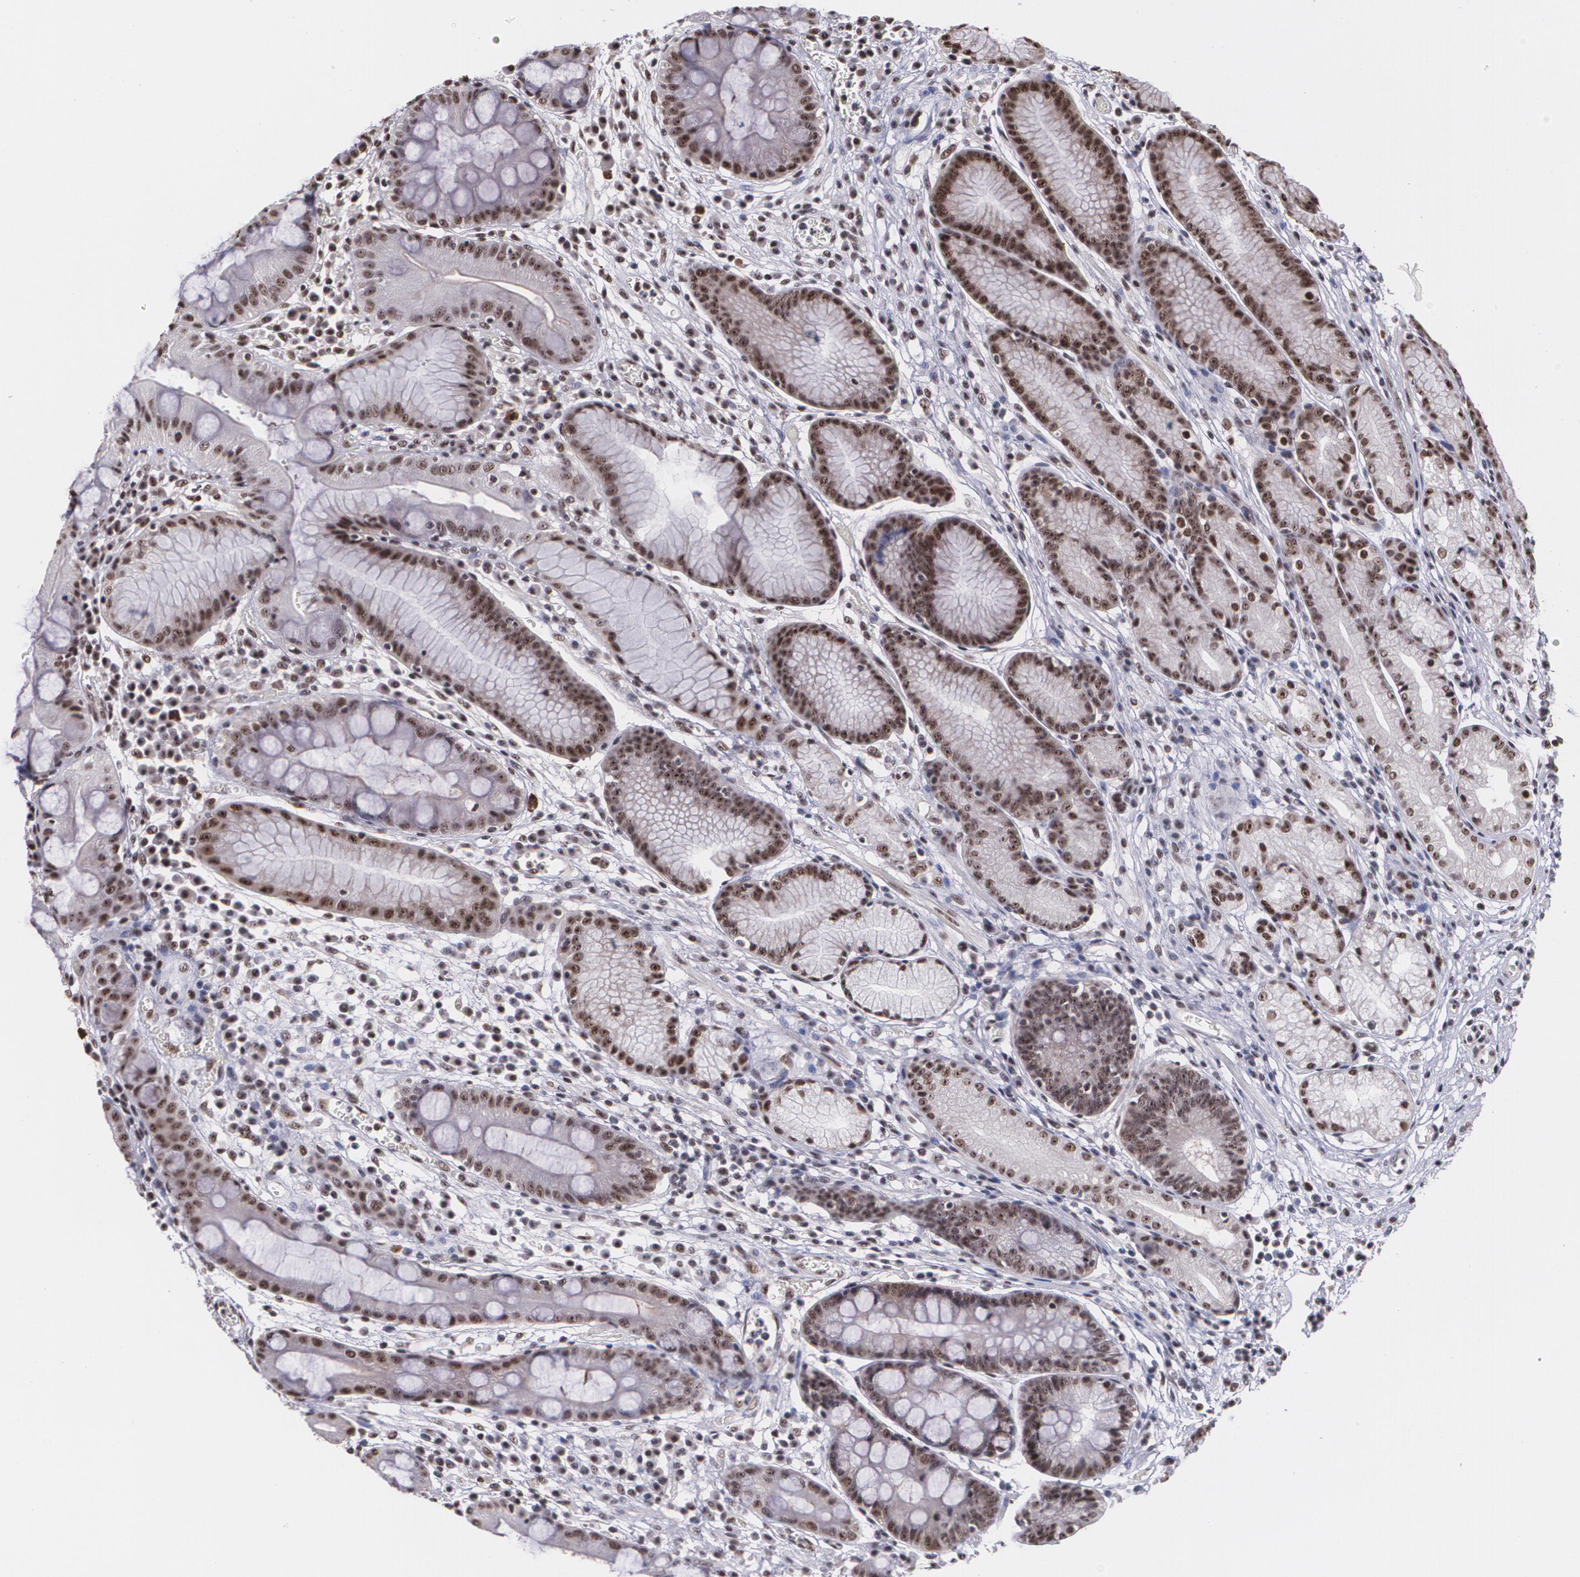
{"staining": {"intensity": "moderate", "quantity": ">75%", "location": "nuclear"}, "tissue": "stomach", "cell_type": "Glandular cells", "image_type": "normal", "snomed": [{"axis": "morphology", "description": "Normal tissue, NOS"}, {"axis": "morphology", "description": "Inflammation, NOS"}, {"axis": "topography", "description": "Stomach, lower"}], "caption": "Immunohistochemistry (IHC) staining of unremarkable stomach, which reveals medium levels of moderate nuclear staining in approximately >75% of glandular cells indicating moderate nuclear protein expression. The staining was performed using DAB (brown) for protein detection and nuclei were counterstained in hematoxylin (blue).", "gene": "C6orf15", "patient": {"sex": "male", "age": 59}}